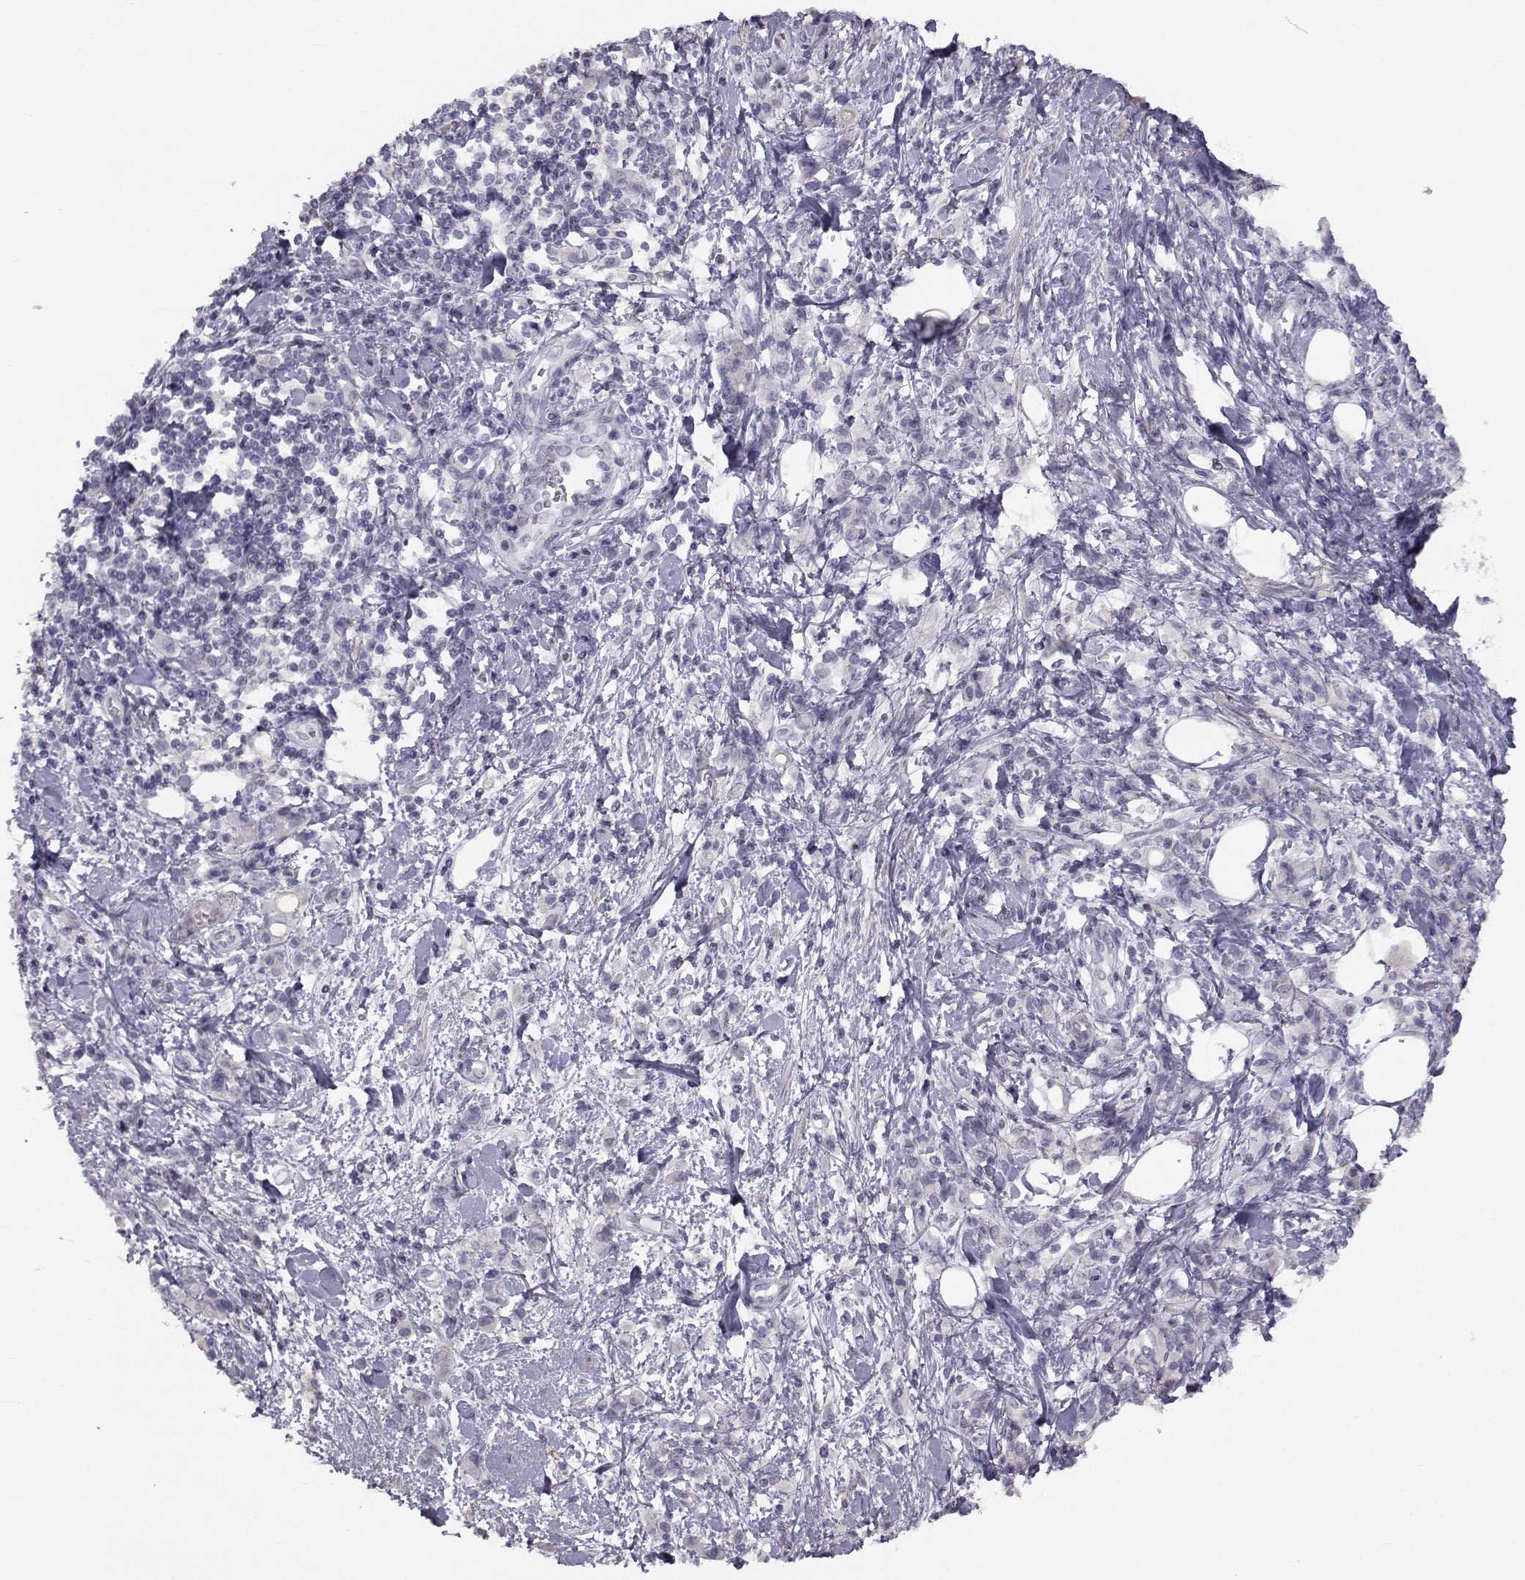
{"staining": {"intensity": "negative", "quantity": "none", "location": "none"}, "tissue": "stomach cancer", "cell_type": "Tumor cells", "image_type": "cancer", "snomed": [{"axis": "morphology", "description": "Adenocarcinoma, NOS"}, {"axis": "topography", "description": "Stomach"}], "caption": "Immunohistochemistry image of human stomach cancer stained for a protein (brown), which exhibits no expression in tumor cells.", "gene": "GARIN3", "patient": {"sex": "male", "age": 77}}